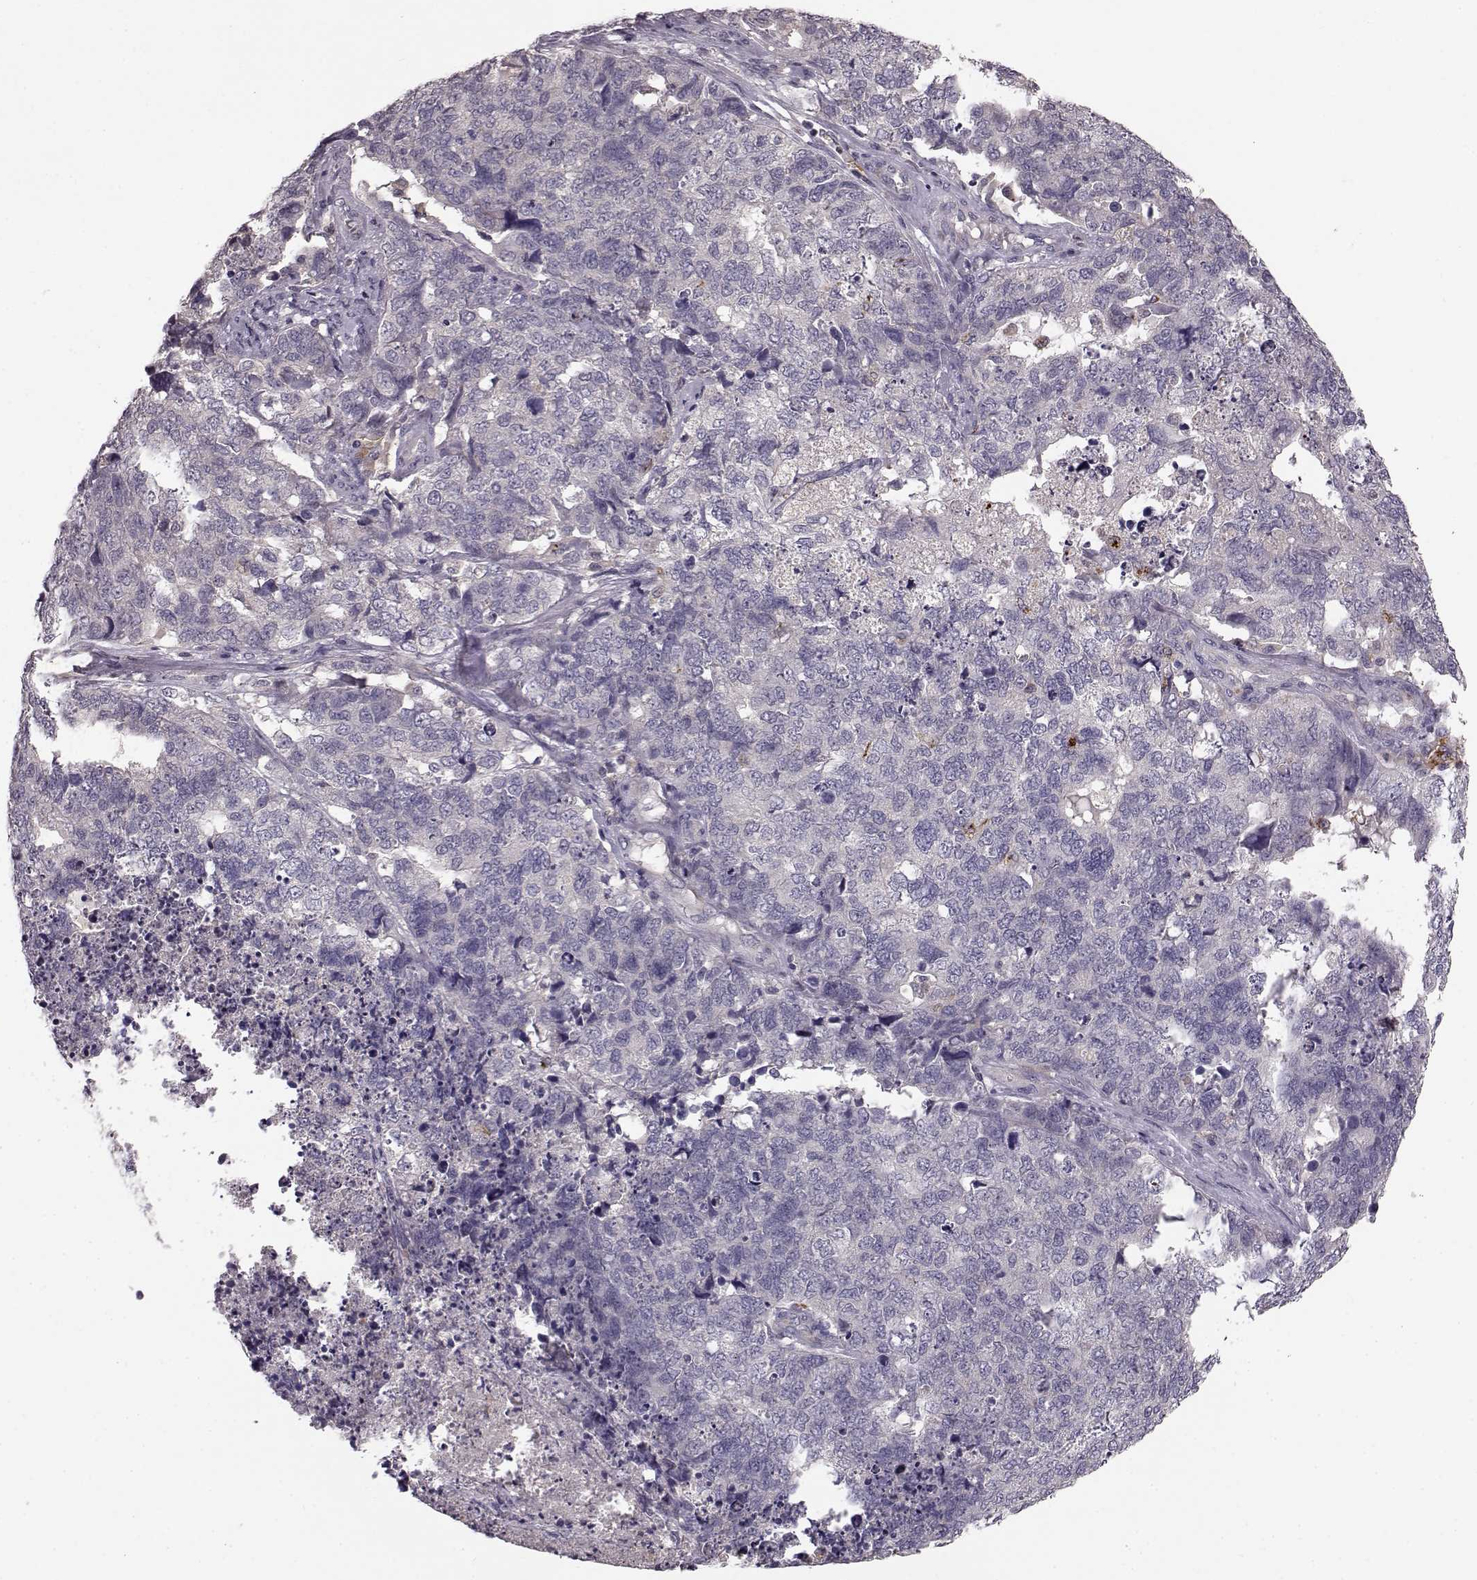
{"staining": {"intensity": "negative", "quantity": "none", "location": "none"}, "tissue": "cervical cancer", "cell_type": "Tumor cells", "image_type": "cancer", "snomed": [{"axis": "morphology", "description": "Squamous cell carcinoma, NOS"}, {"axis": "topography", "description": "Cervix"}], "caption": "An image of human cervical squamous cell carcinoma is negative for staining in tumor cells.", "gene": "CCNF", "patient": {"sex": "female", "age": 63}}